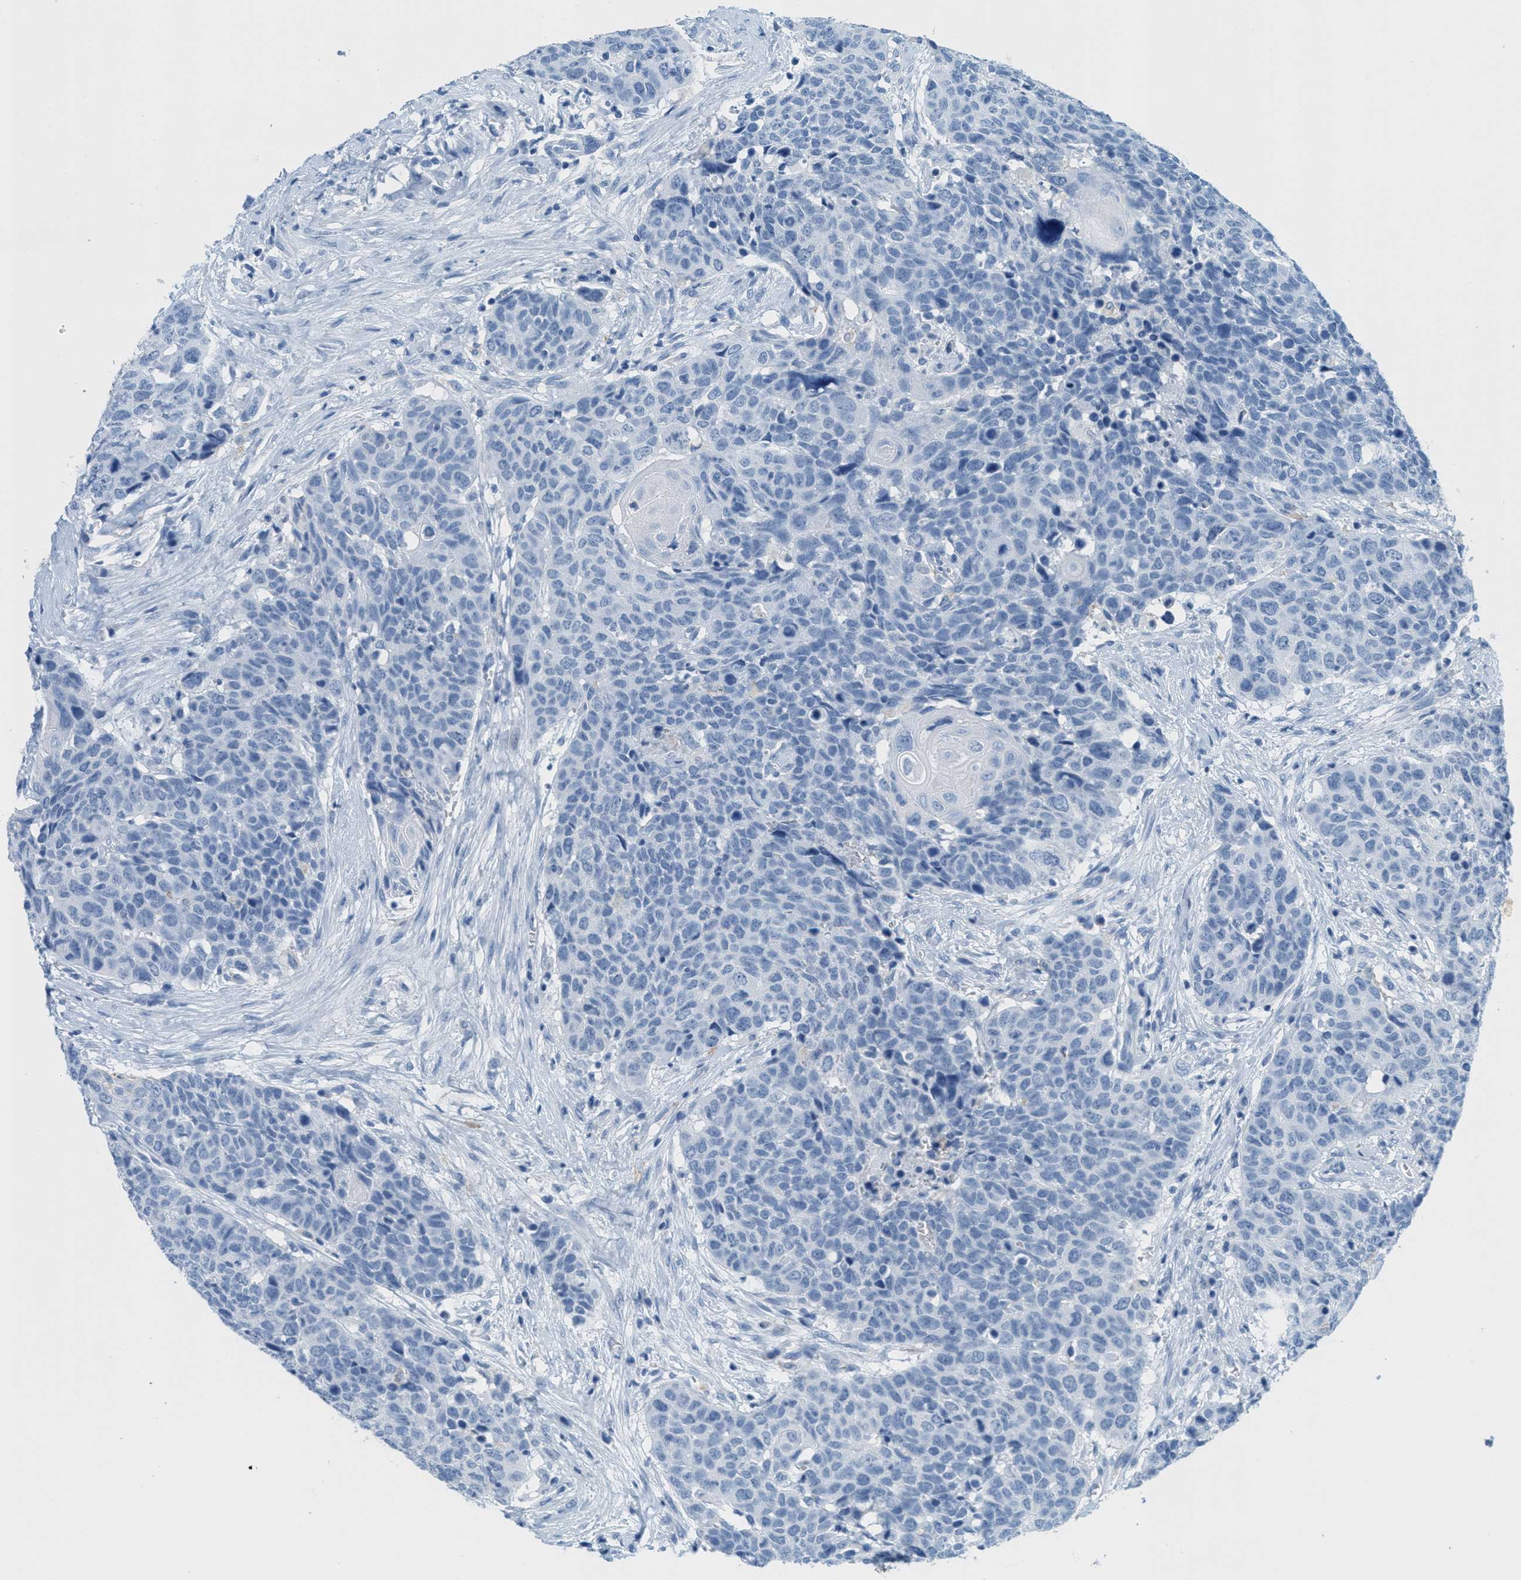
{"staining": {"intensity": "negative", "quantity": "none", "location": "none"}, "tissue": "head and neck cancer", "cell_type": "Tumor cells", "image_type": "cancer", "snomed": [{"axis": "morphology", "description": "Squamous cell carcinoma, NOS"}, {"axis": "topography", "description": "Head-Neck"}], "caption": "Immunohistochemistry histopathology image of human squamous cell carcinoma (head and neck) stained for a protein (brown), which exhibits no expression in tumor cells. (Stains: DAB (3,3'-diaminobenzidine) immunohistochemistry with hematoxylin counter stain, Microscopy: brightfield microscopy at high magnification).", "gene": "GPM6A", "patient": {"sex": "male", "age": 66}}